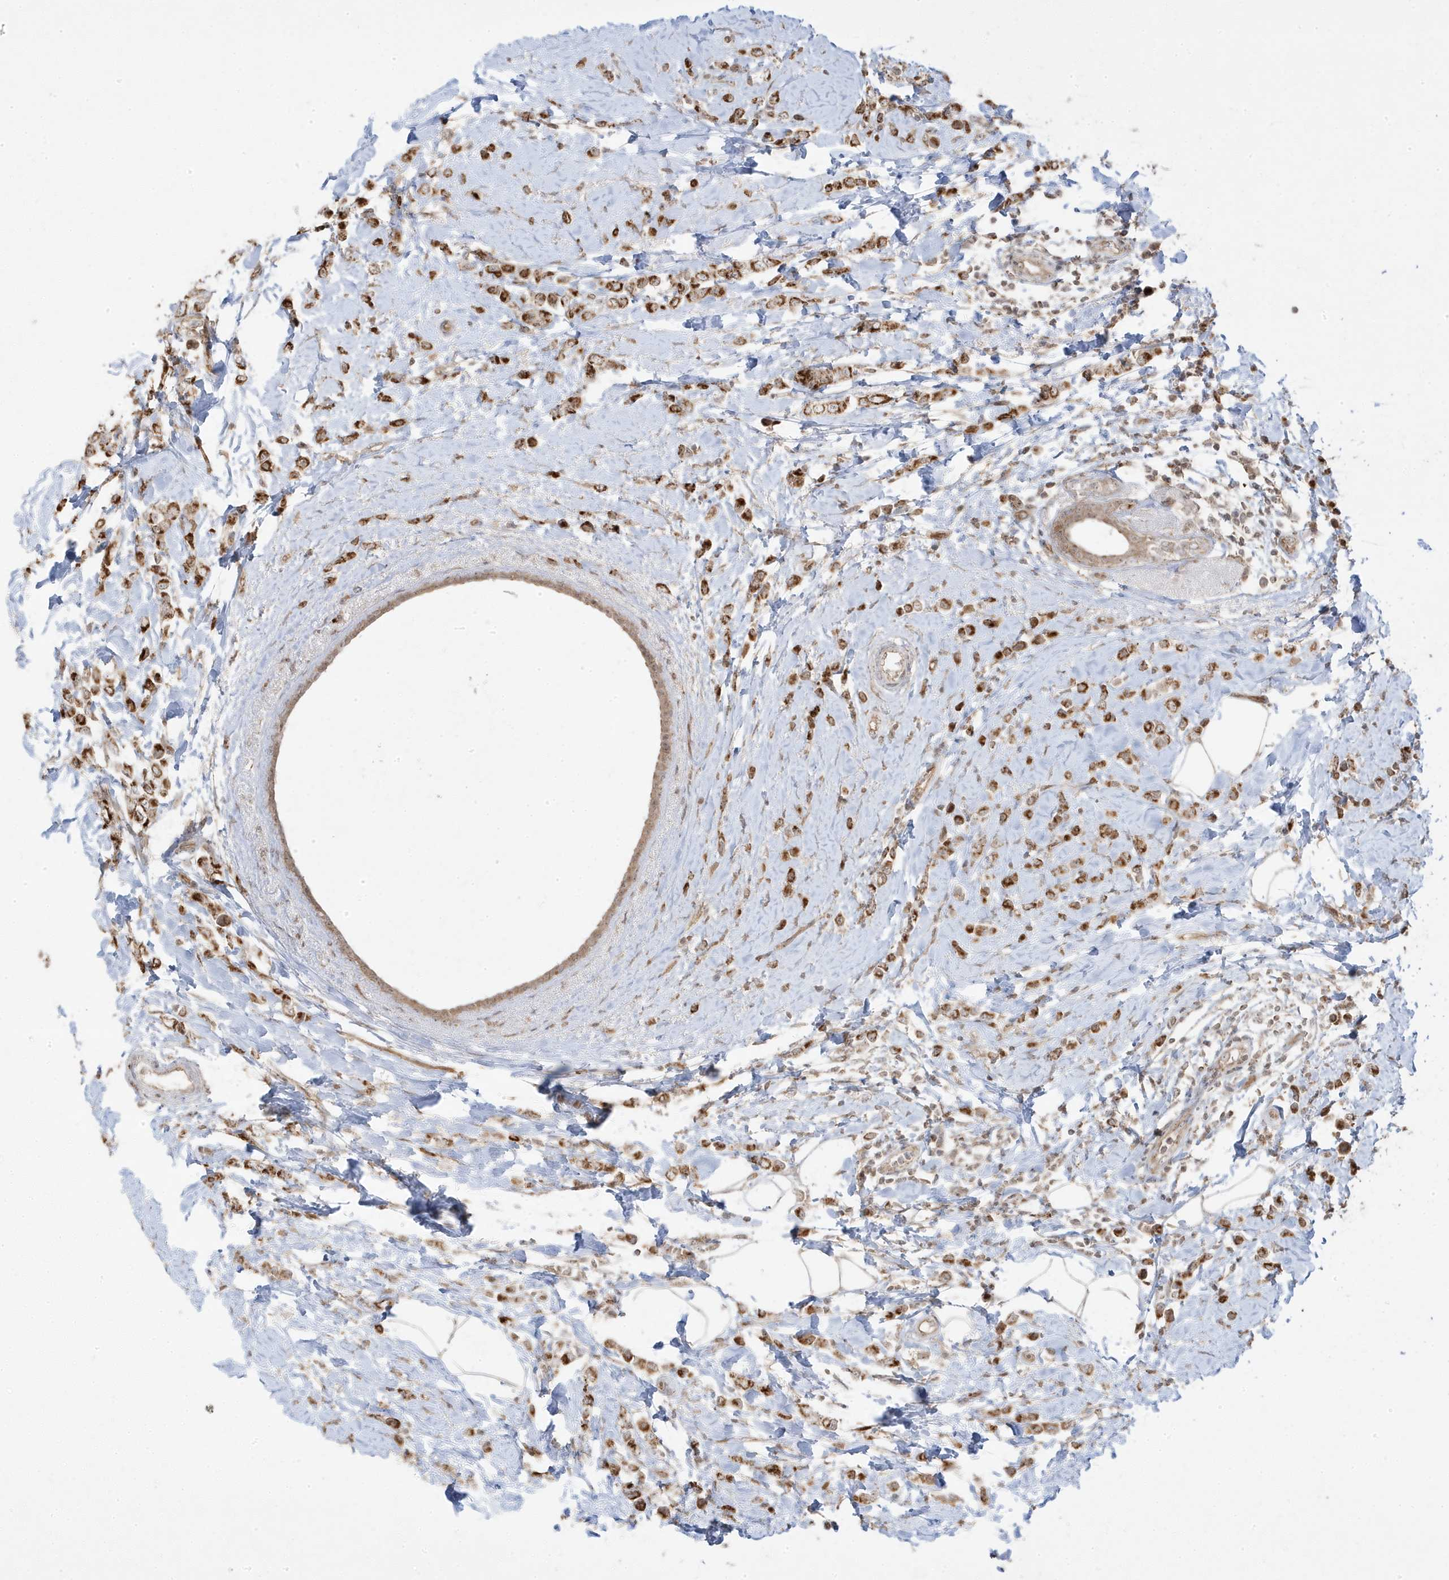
{"staining": {"intensity": "moderate", "quantity": ">75%", "location": "cytoplasmic/membranous"}, "tissue": "breast cancer", "cell_type": "Tumor cells", "image_type": "cancer", "snomed": [{"axis": "morphology", "description": "Lobular carcinoma"}, {"axis": "topography", "description": "Breast"}], "caption": "Approximately >75% of tumor cells in human breast lobular carcinoma exhibit moderate cytoplasmic/membranous protein expression as visualized by brown immunohistochemical staining.", "gene": "DNAJC12", "patient": {"sex": "female", "age": 47}}